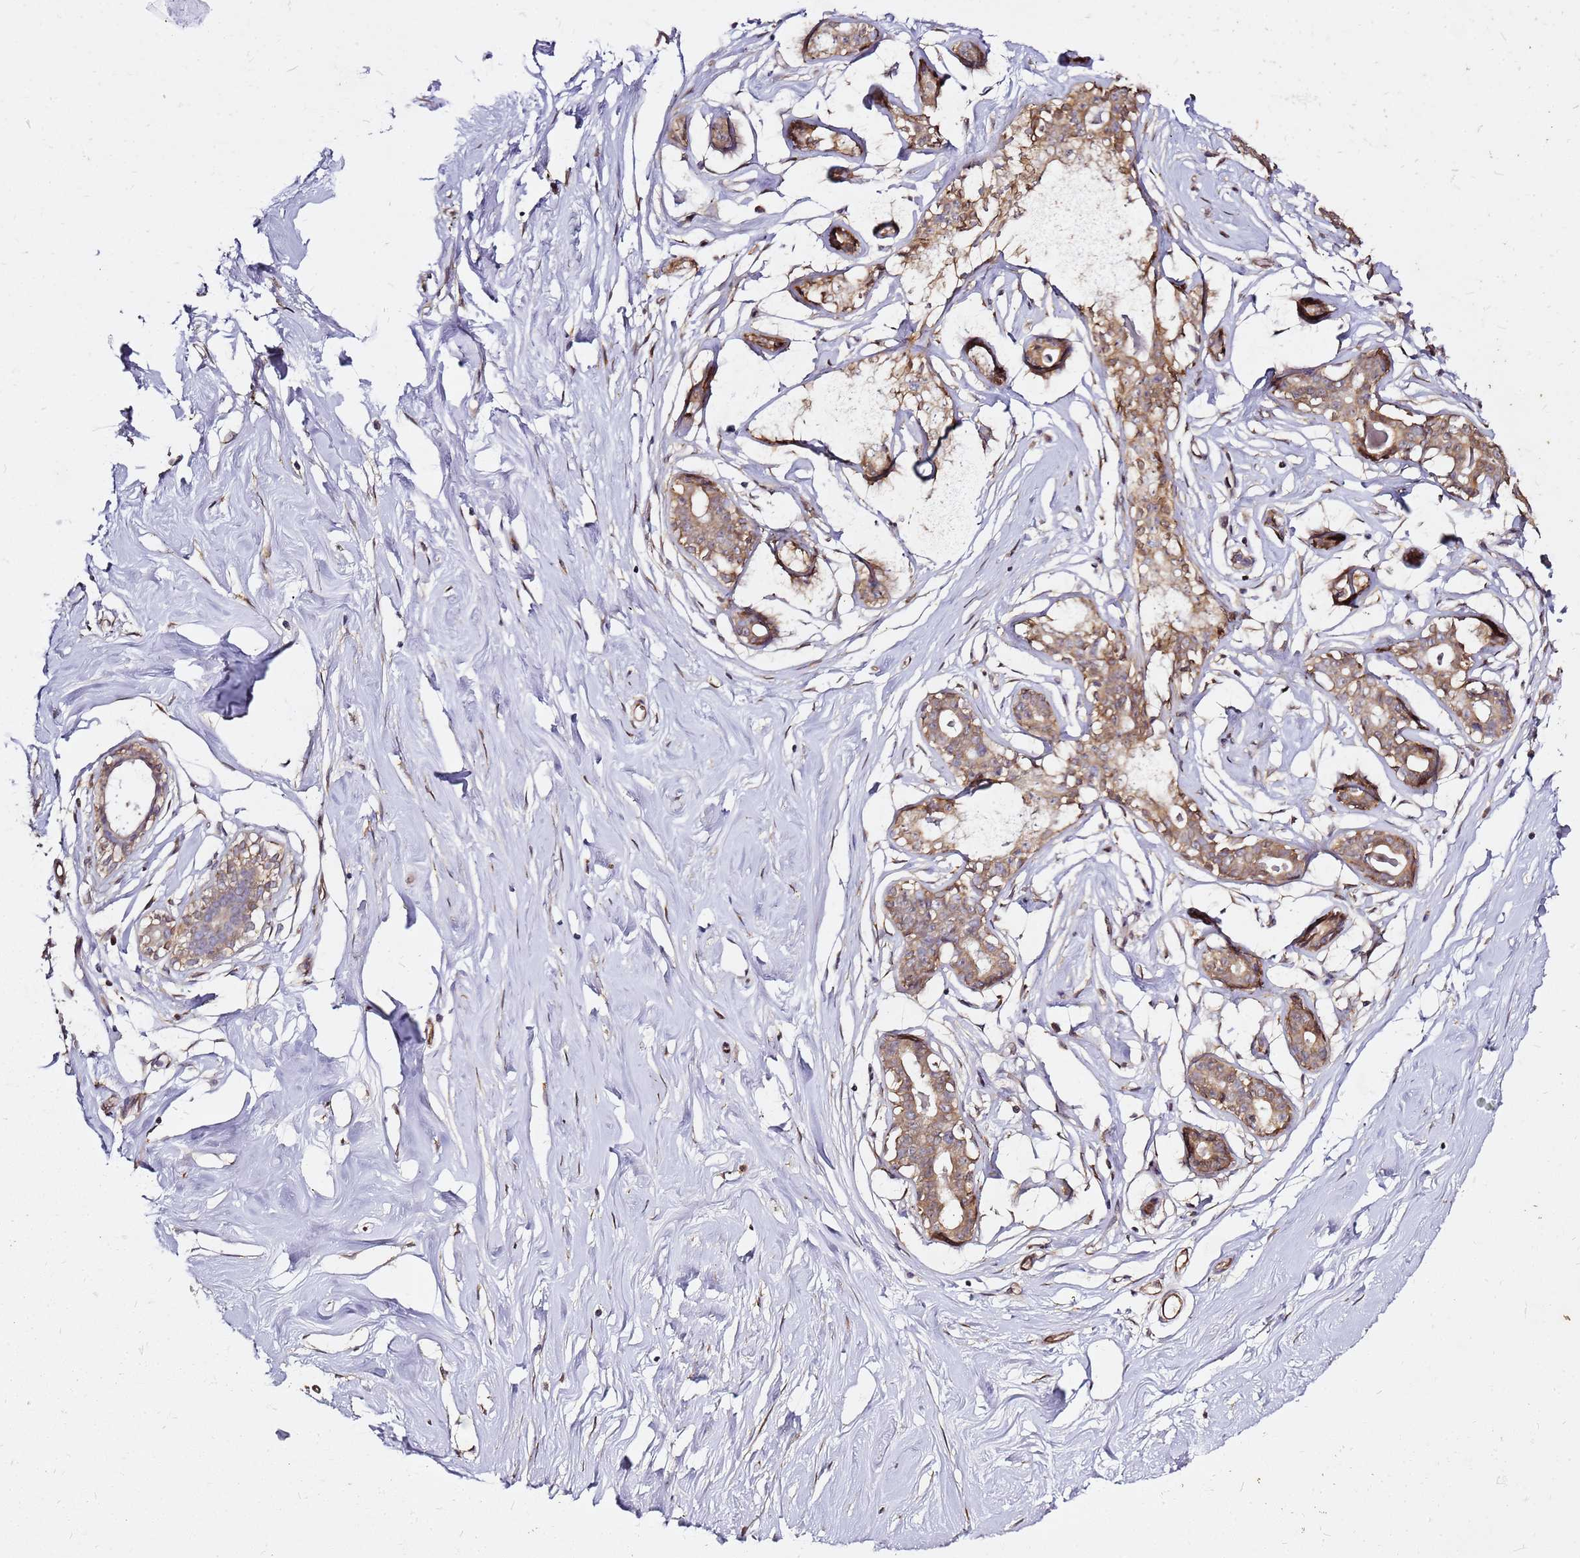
{"staining": {"intensity": "negative", "quantity": "none", "location": "none"}, "tissue": "breast", "cell_type": "Adipocytes", "image_type": "normal", "snomed": [{"axis": "morphology", "description": "Normal tissue, NOS"}, {"axis": "morphology", "description": "Adenoma, NOS"}, {"axis": "topography", "description": "Breast"}], "caption": "Adipocytes are negative for protein expression in benign human breast. (DAB IHC visualized using brightfield microscopy, high magnification).", "gene": "NUDT14", "patient": {"sex": "female", "age": 23}}